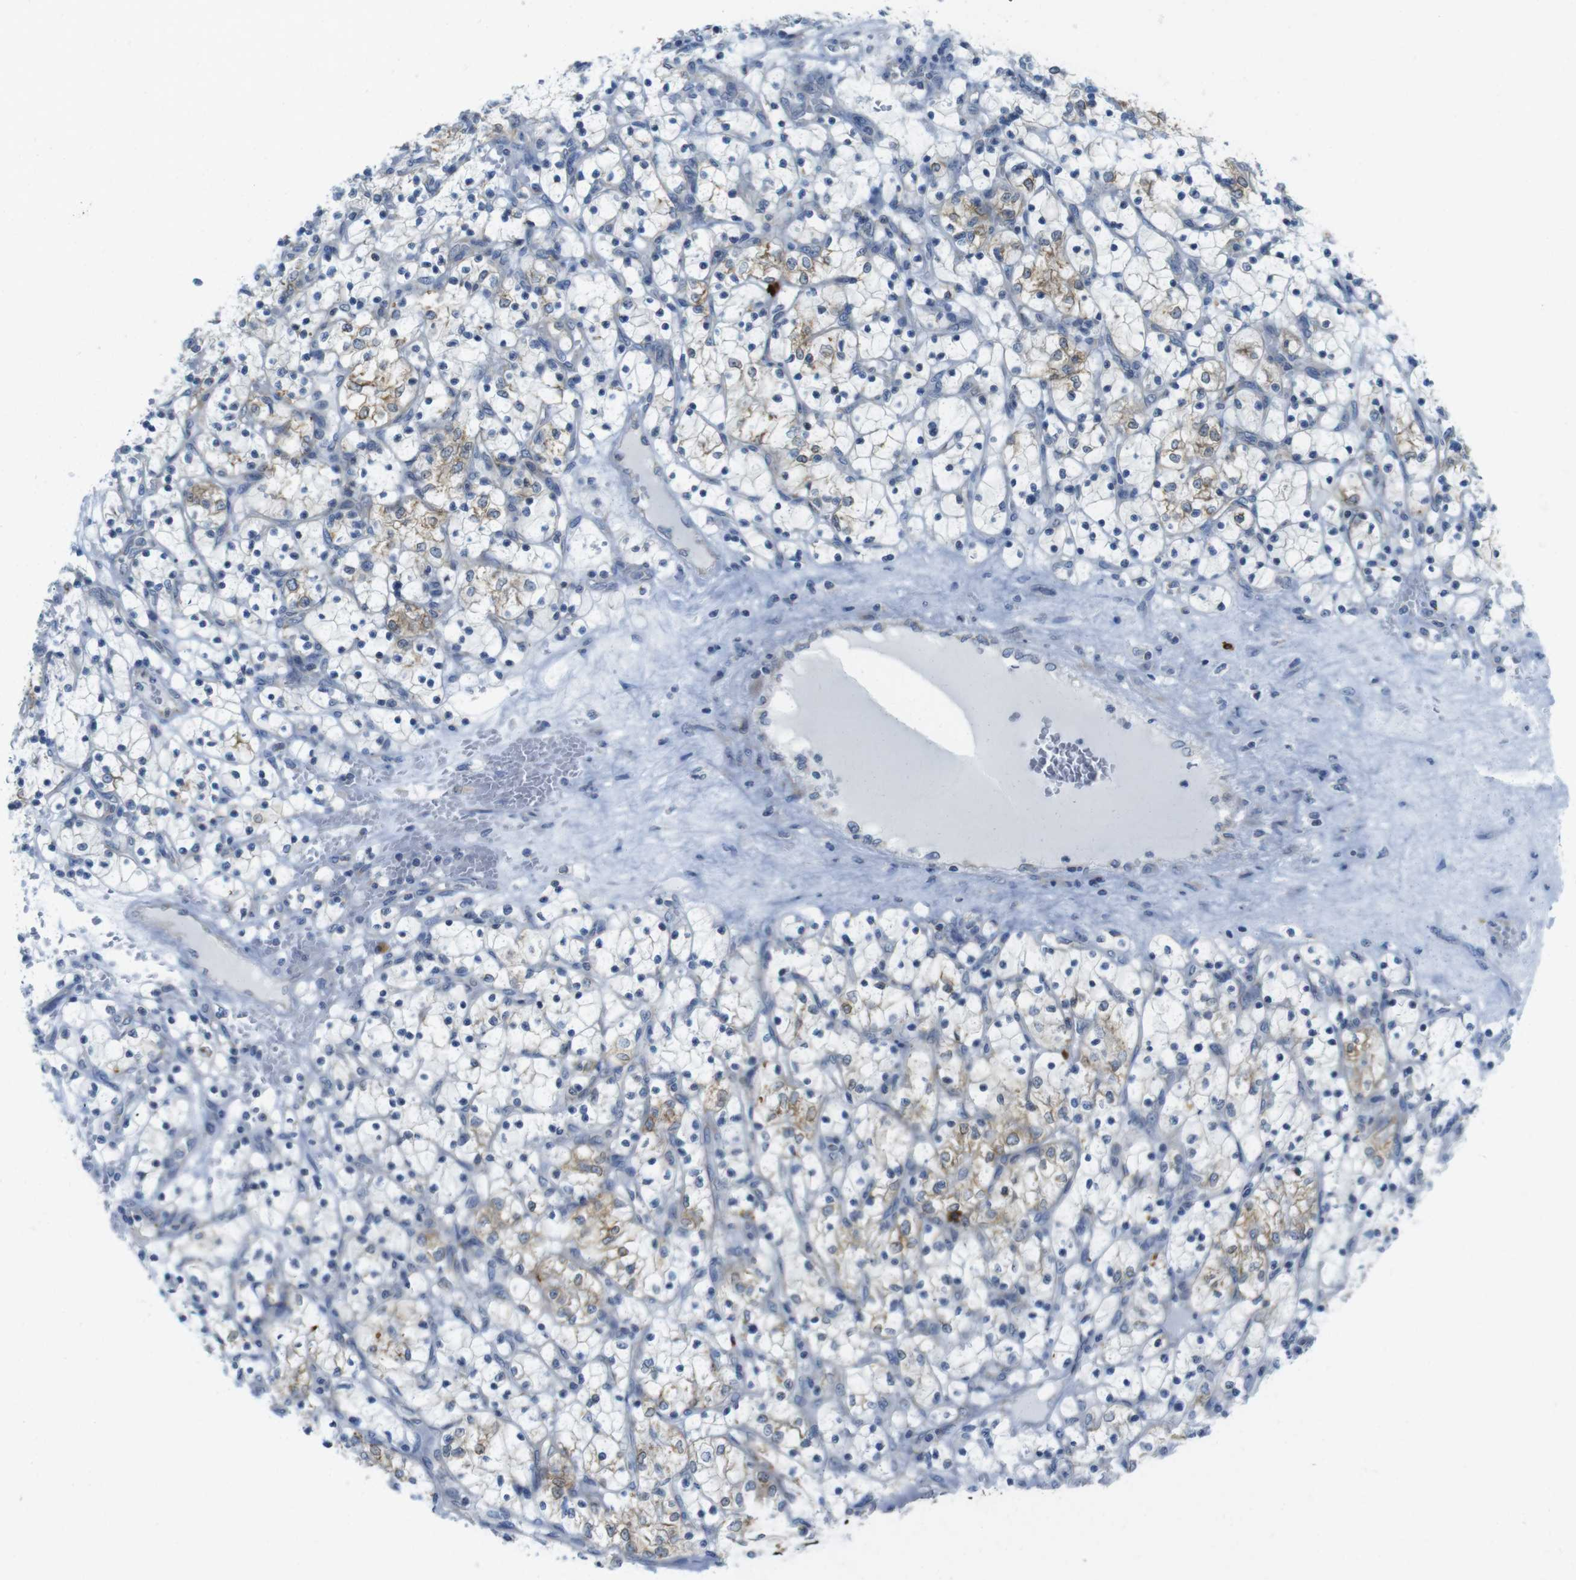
{"staining": {"intensity": "weak", "quantity": "25%-75%", "location": "cytoplasmic/membranous"}, "tissue": "renal cancer", "cell_type": "Tumor cells", "image_type": "cancer", "snomed": [{"axis": "morphology", "description": "Adenocarcinoma, NOS"}, {"axis": "topography", "description": "Kidney"}], "caption": "This is a histology image of immunohistochemistry staining of renal adenocarcinoma, which shows weak staining in the cytoplasmic/membranous of tumor cells.", "gene": "CLPTM1L", "patient": {"sex": "female", "age": 69}}